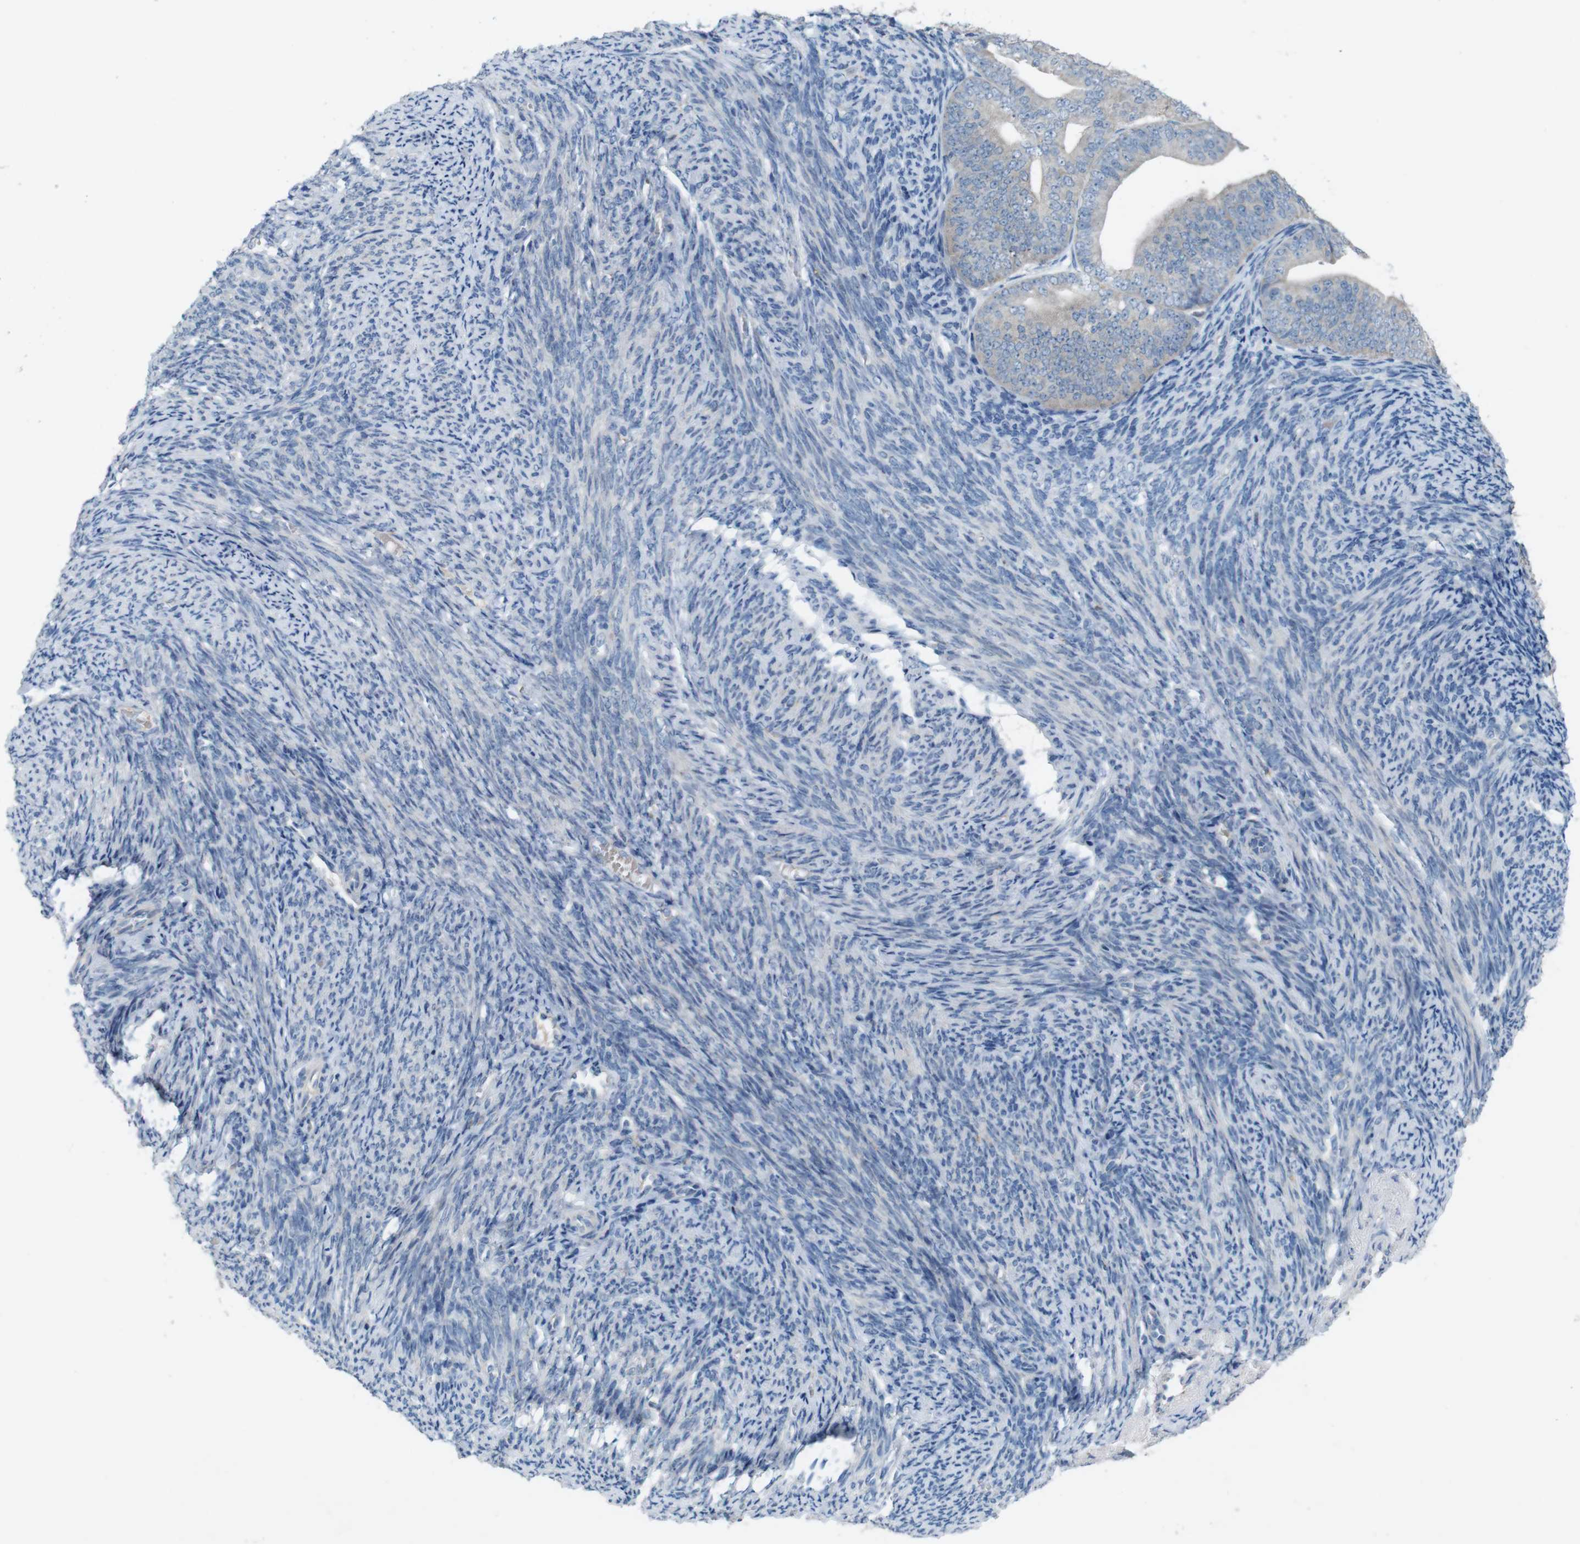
{"staining": {"intensity": "moderate", "quantity": "<25%", "location": "cytoplasmic/membranous"}, "tissue": "endometrial cancer", "cell_type": "Tumor cells", "image_type": "cancer", "snomed": [{"axis": "morphology", "description": "Adenocarcinoma, NOS"}, {"axis": "topography", "description": "Endometrium"}], "caption": "DAB (3,3'-diaminobenzidine) immunohistochemical staining of adenocarcinoma (endometrial) demonstrates moderate cytoplasmic/membranous protein staining in approximately <25% of tumor cells.", "gene": "MOGAT3", "patient": {"sex": "female", "age": 63}}